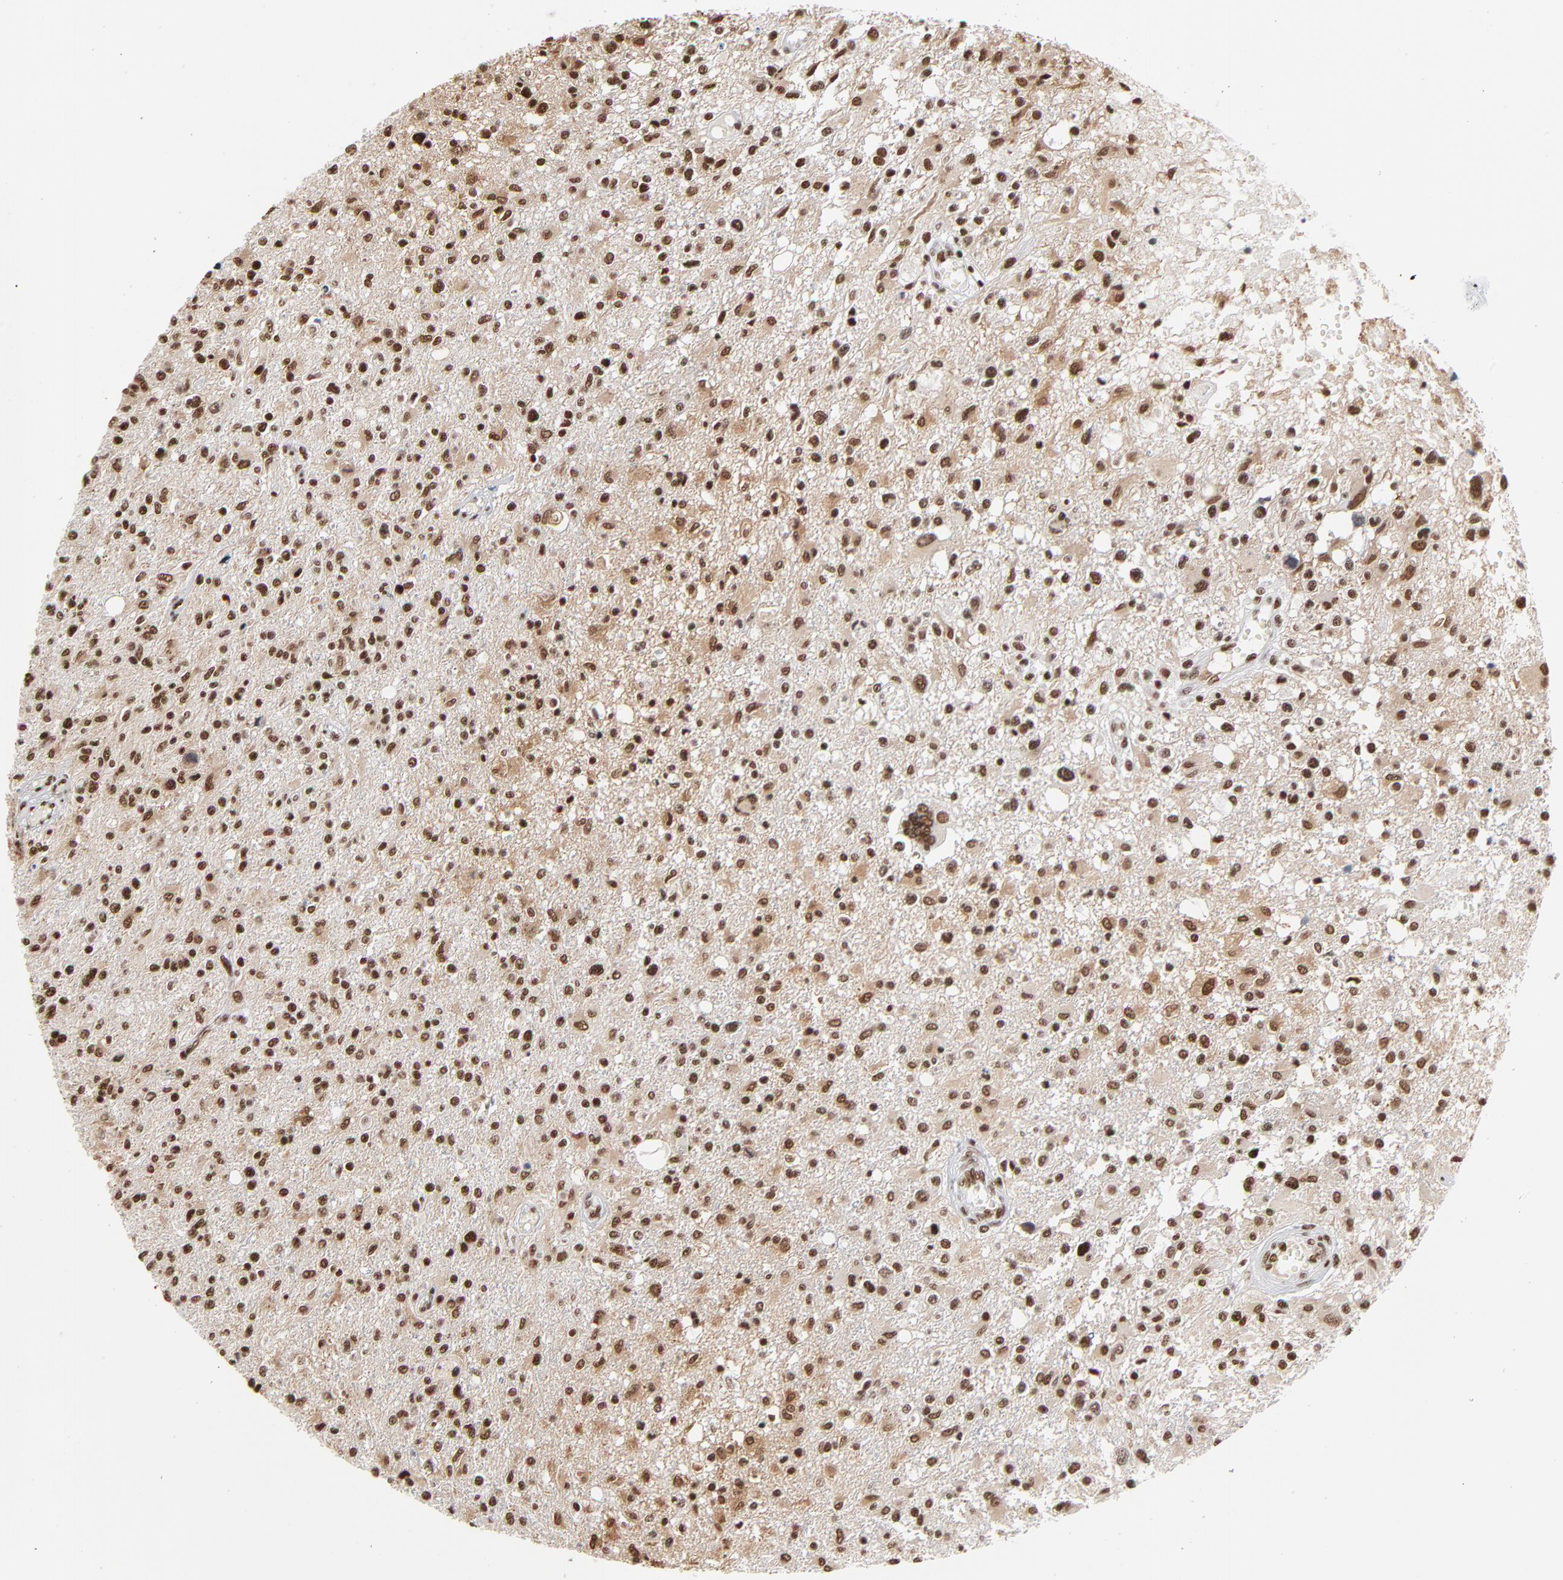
{"staining": {"intensity": "strong", "quantity": ">75%", "location": "nuclear"}, "tissue": "glioma", "cell_type": "Tumor cells", "image_type": "cancer", "snomed": [{"axis": "morphology", "description": "Glioma, malignant, High grade"}, {"axis": "topography", "description": "Cerebral cortex"}], "caption": "The photomicrograph exhibits a brown stain indicating the presence of a protein in the nuclear of tumor cells in high-grade glioma (malignant).", "gene": "CREB1", "patient": {"sex": "male", "age": 76}}